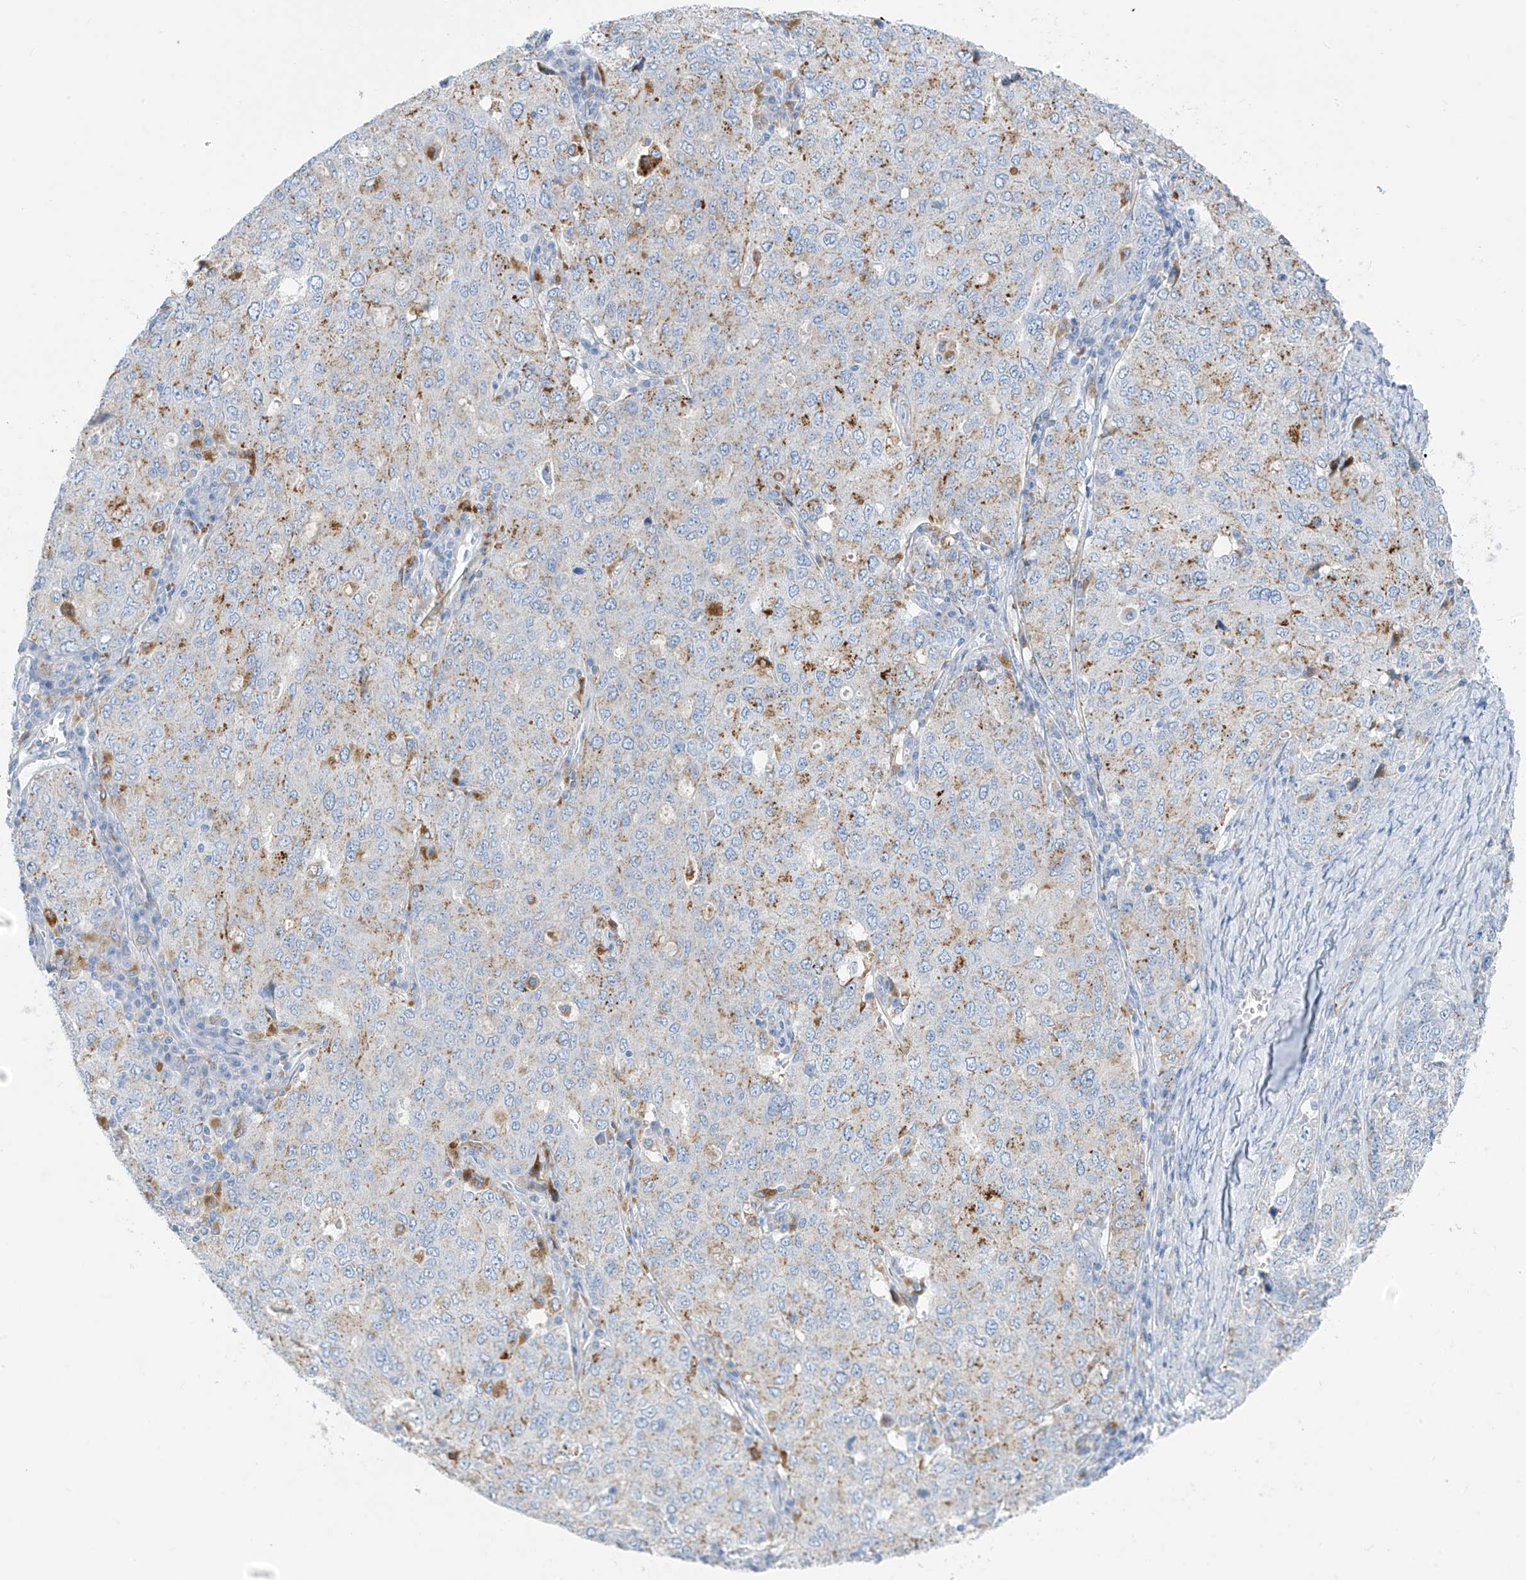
{"staining": {"intensity": "moderate", "quantity": "<25%", "location": "cytoplasmic/membranous"}, "tissue": "ovarian cancer", "cell_type": "Tumor cells", "image_type": "cancer", "snomed": [{"axis": "morphology", "description": "Carcinoma, endometroid"}, {"axis": "topography", "description": "Ovary"}], "caption": "Protein expression by immunohistochemistry (IHC) shows moderate cytoplasmic/membranous positivity in about <25% of tumor cells in endometroid carcinoma (ovarian).", "gene": "GLMP", "patient": {"sex": "female", "age": 62}}